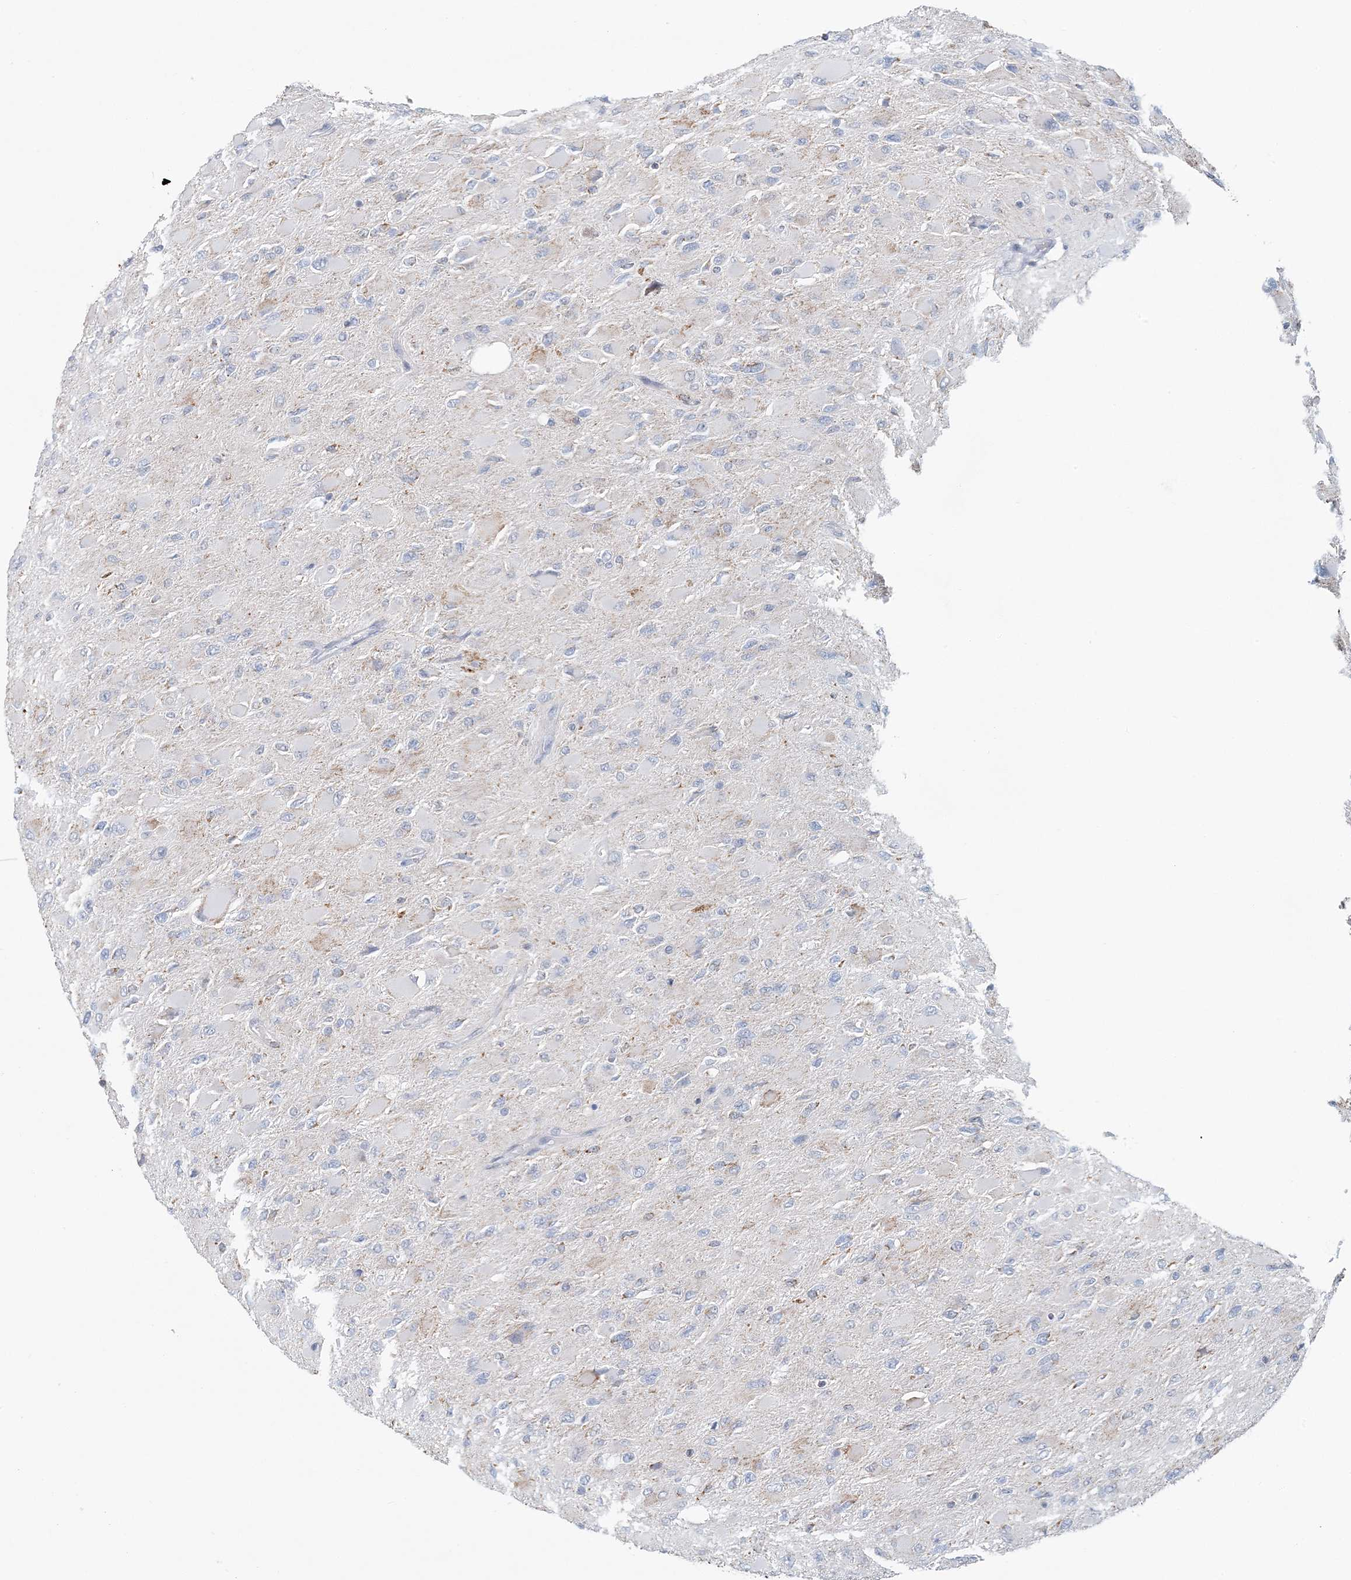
{"staining": {"intensity": "negative", "quantity": "none", "location": "none"}, "tissue": "glioma", "cell_type": "Tumor cells", "image_type": "cancer", "snomed": [{"axis": "morphology", "description": "Glioma, malignant, High grade"}, {"axis": "topography", "description": "Cerebral cortex"}], "caption": "High magnification brightfield microscopy of malignant glioma (high-grade) stained with DAB (brown) and counterstained with hematoxylin (blue): tumor cells show no significant staining.", "gene": "BDH1", "patient": {"sex": "female", "age": 36}}